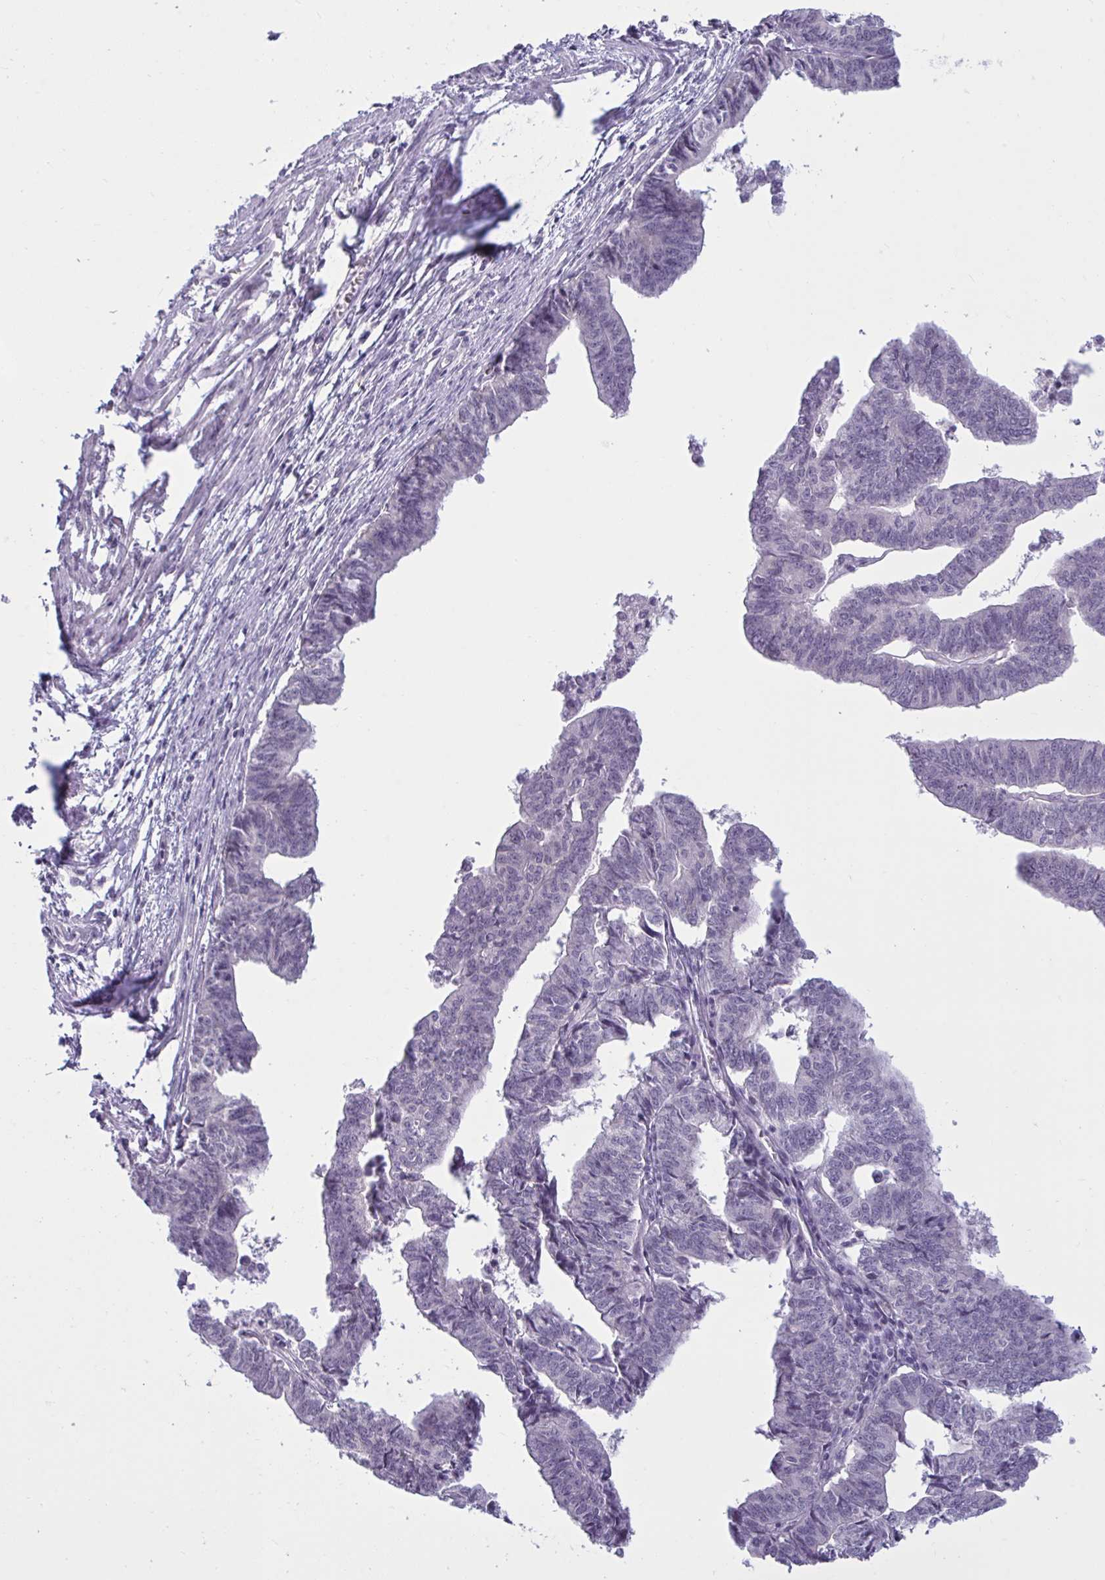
{"staining": {"intensity": "negative", "quantity": "none", "location": "none"}, "tissue": "endometrial cancer", "cell_type": "Tumor cells", "image_type": "cancer", "snomed": [{"axis": "morphology", "description": "Adenocarcinoma, NOS"}, {"axis": "topography", "description": "Endometrium"}], "caption": "Immunohistochemistry (IHC) micrograph of neoplastic tissue: endometrial cancer stained with DAB (3,3'-diaminobenzidine) shows no significant protein staining in tumor cells.", "gene": "TBC1D4", "patient": {"sex": "female", "age": 65}}